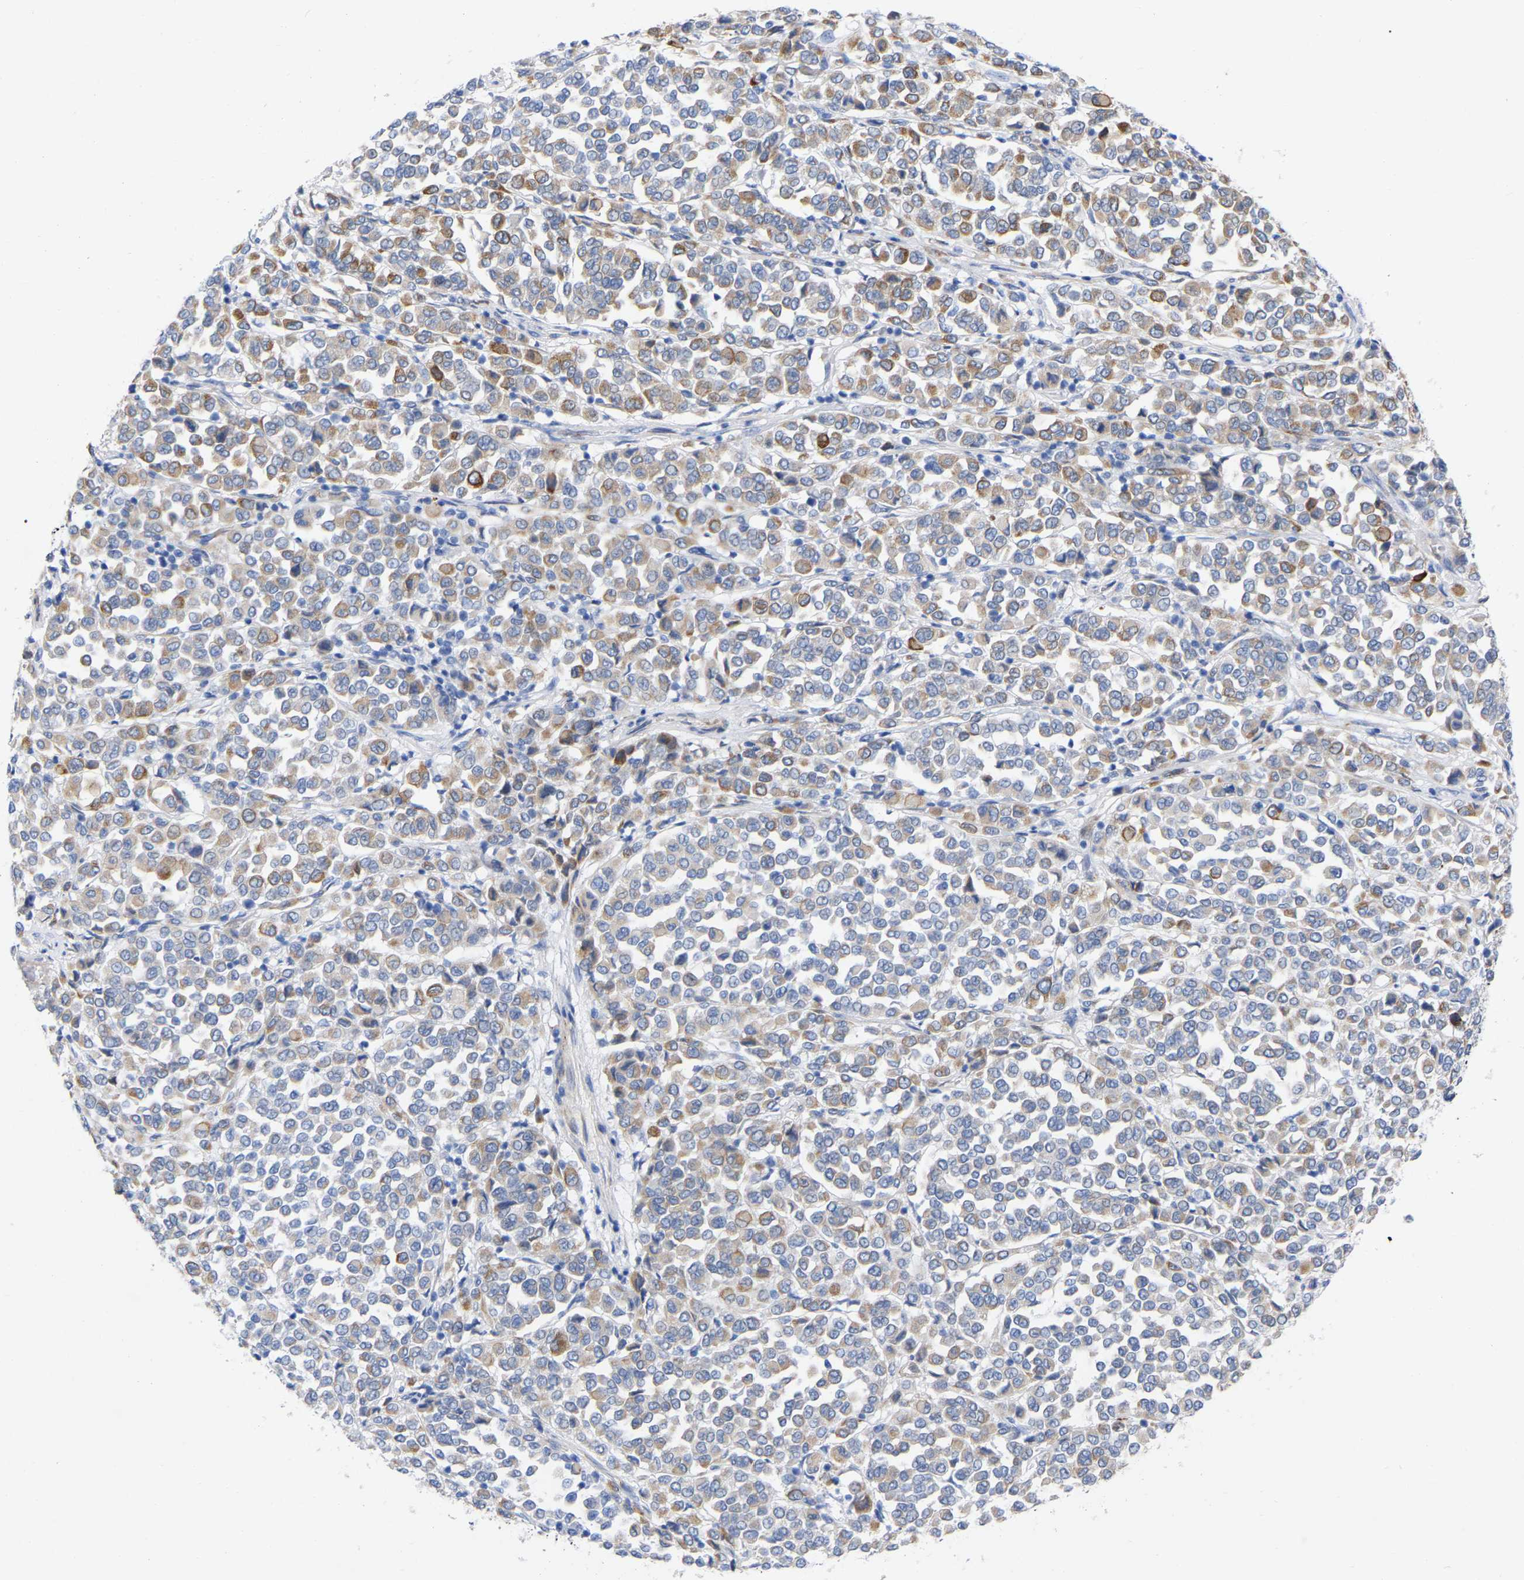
{"staining": {"intensity": "moderate", "quantity": "<25%", "location": "cytoplasmic/membranous"}, "tissue": "melanoma", "cell_type": "Tumor cells", "image_type": "cancer", "snomed": [{"axis": "morphology", "description": "Malignant melanoma, Metastatic site"}, {"axis": "topography", "description": "Pancreas"}], "caption": "Malignant melanoma (metastatic site) stained with a protein marker reveals moderate staining in tumor cells.", "gene": "HAPLN1", "patient": {"sex": "female", "age": 30}}